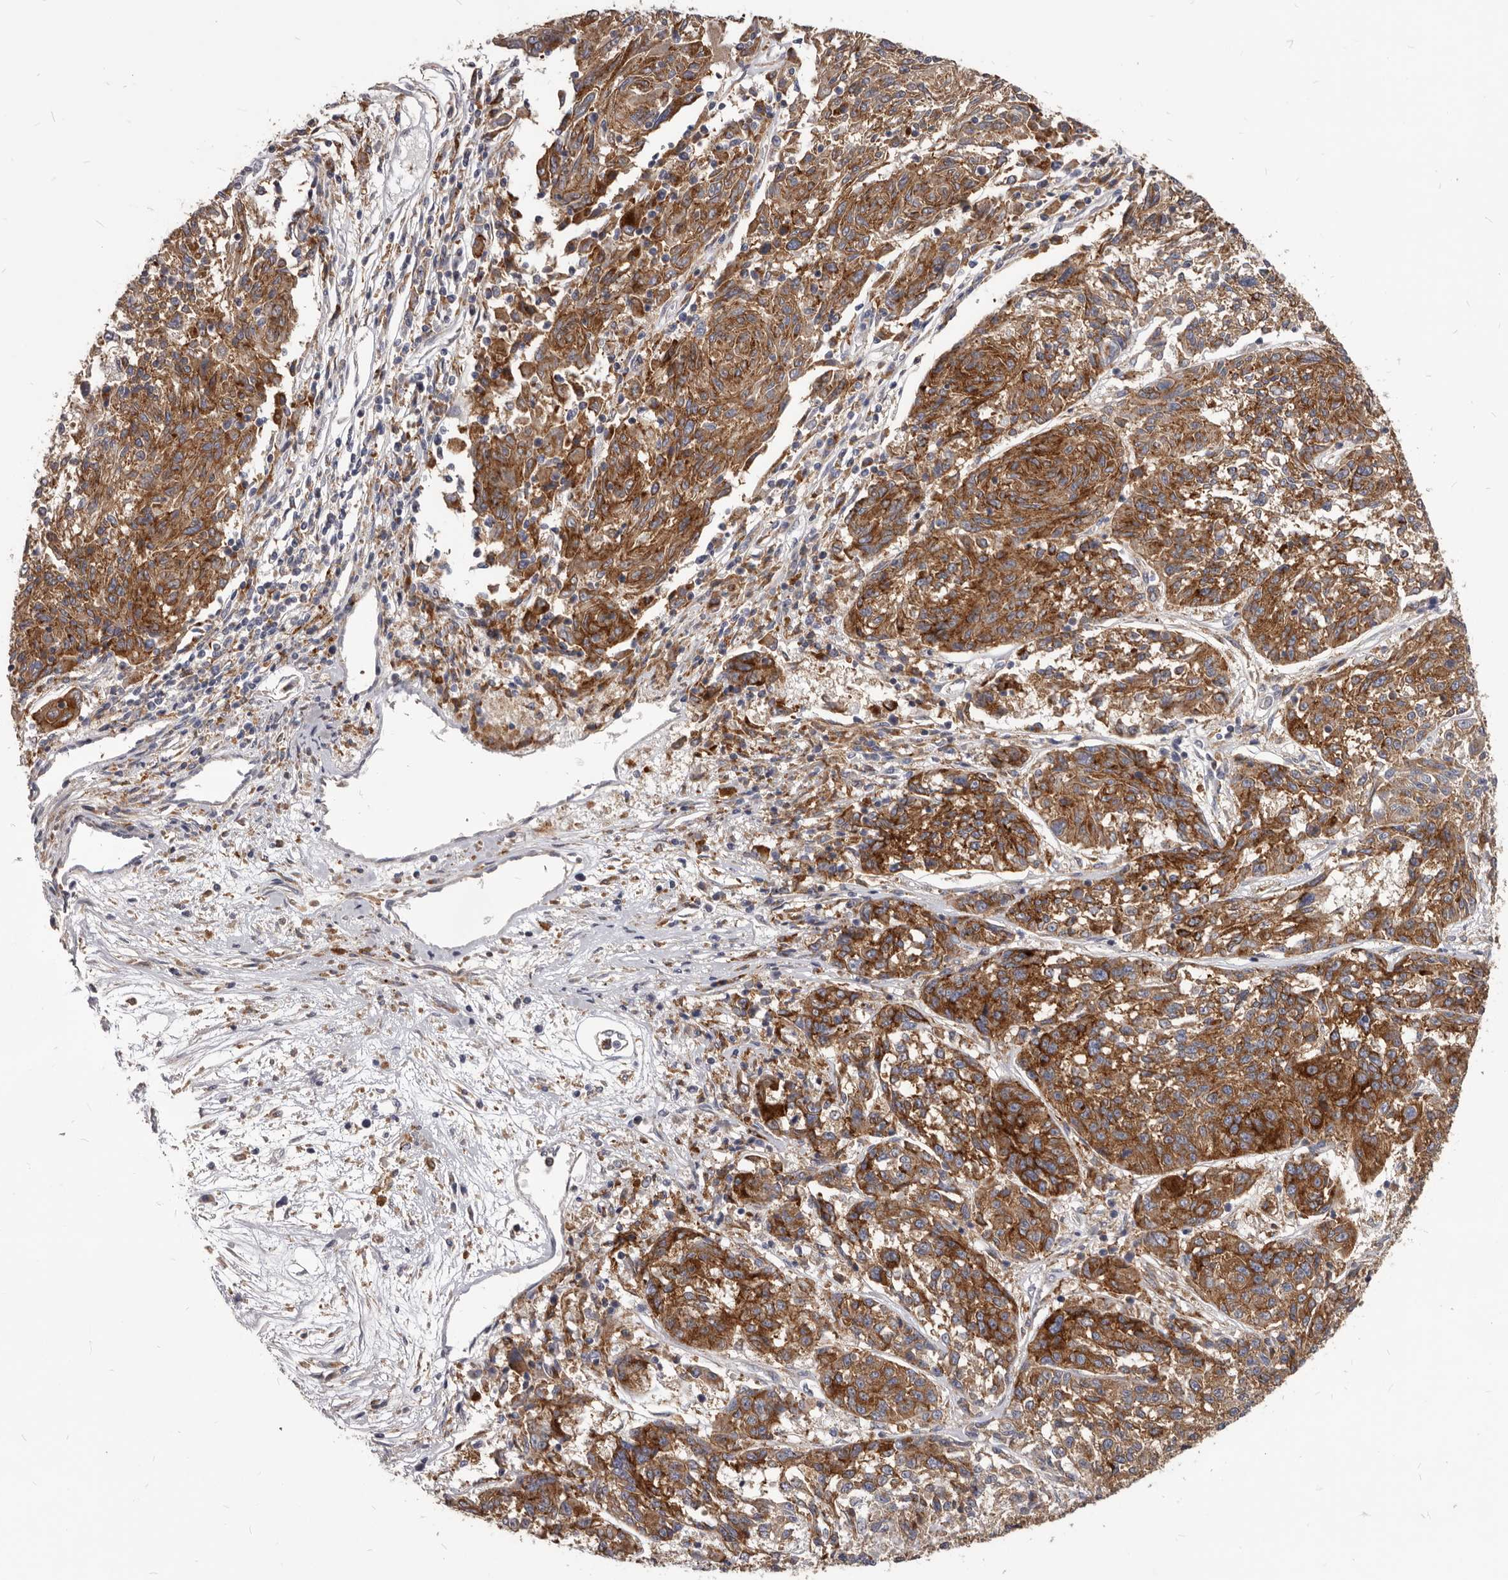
{"staining": {"intensity": "moderate", "quantity": ">75%", "location": "cytoplasmic/membranous"}, "tissue": "melanoma", "cell_type": "Tumor cells", "image_type": "cancer", "snomed": [{"axis": "morphology", "description": "Malignant melanoma, NOS"}, {"axis": "topography", "description": "Skin"}], "caption": "A high-resolution histopathology image shows immunohistochemistry staining of malignant melanoma, which reveals moderate cytoplasmic/membranous staining in about >75% of tumor cells.", "gene": "PI4K2A", "patient": {"sex": "male", "age": 53}}